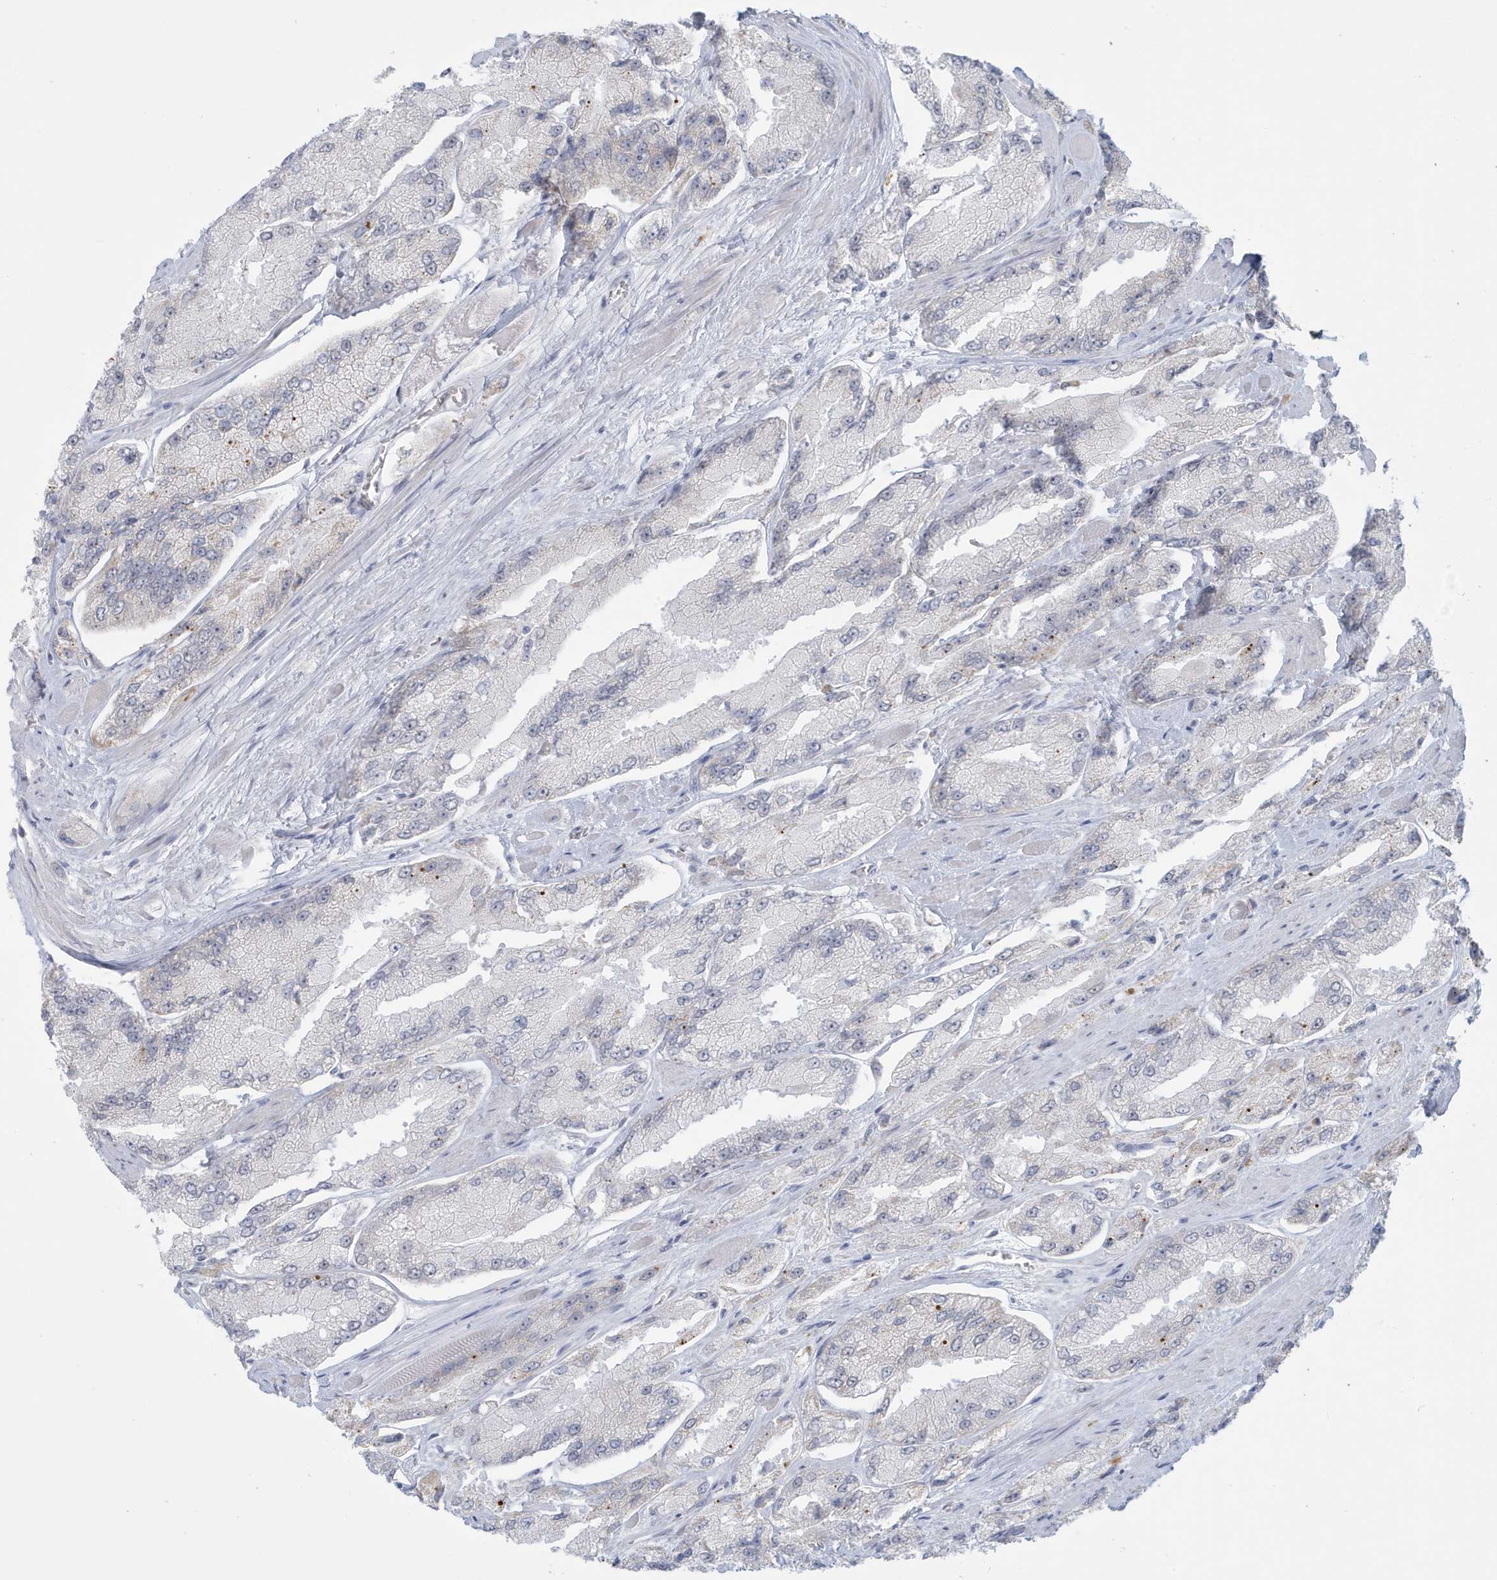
{"staining": {"intensity": "negative", "quantity": "none", "location": "none"}, "tissue": "prostate cancer", "cell_type": "Tumor cells", "image_type": "cancer", "snomed": [{"axis": "morphology", "description": "Adenocarcinoma, High grade"}, {"axis": "topography", "description": "Prostate"}], "caption": "This is an IHC micrograph of human prostate cancer. There is no staining in tumor cells.", "gene": "HERC6", "patient": {"sex": "male", "age": 58}}